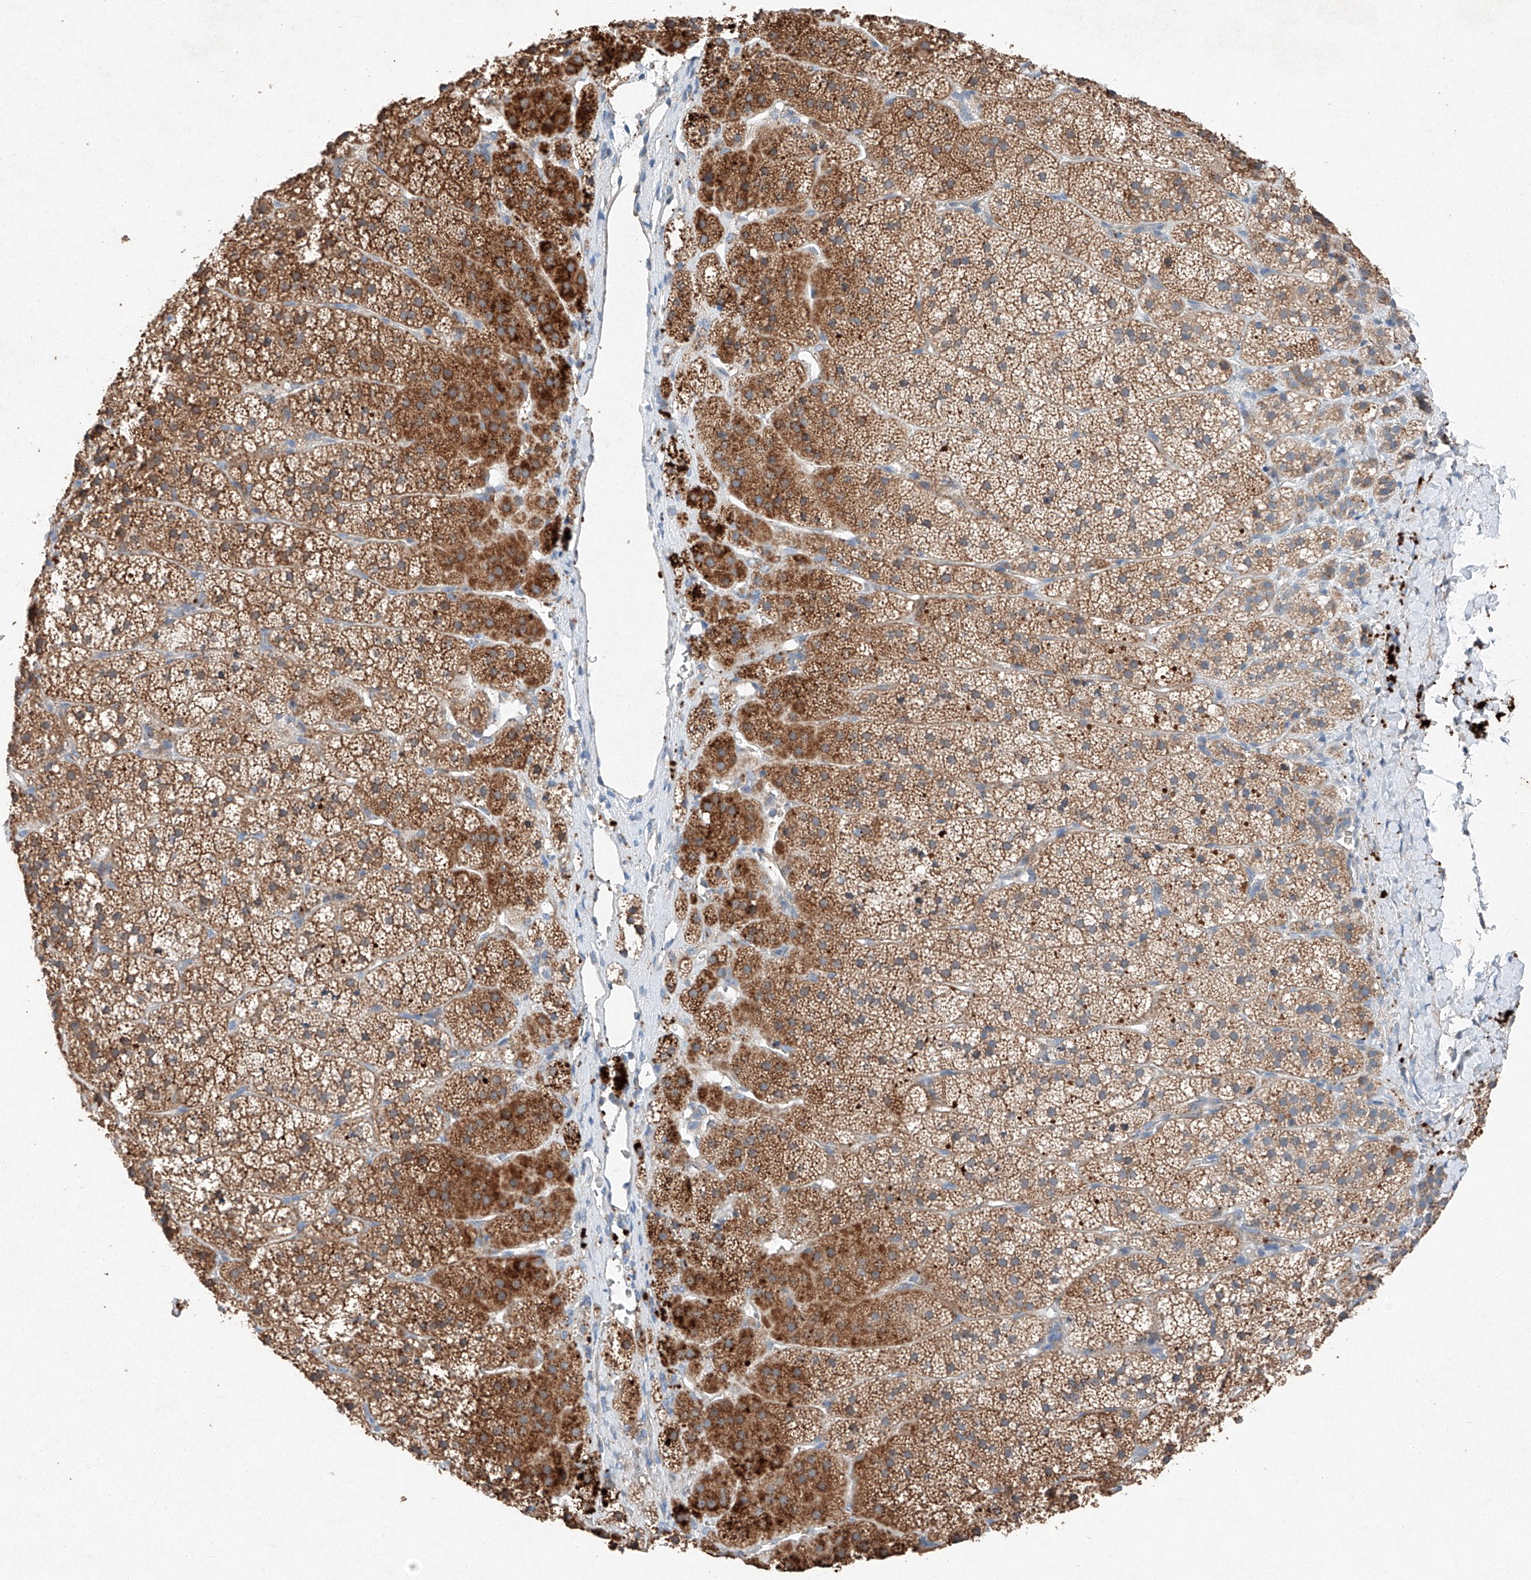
{"staining": {"intensity": "strong", "quantity": "25%-75%", "location": "cytoplasmic/membranous"}, "tissue": "adrenal gland", "cell_type": "Glandular cells", "image_type": "normal", "snomed": [{"axis": "morphology", "description": "Normal tissue, NOS"}, {"axis": "topography", "description": "Adrenal gland"}], "caption": "This is a micrograph of immunohistochemistry staining of normal adrenal gland, which shows strong expression in the cytoplasmic/membranous of glandular cells.", "gene": "RUSC1", "patient": {"sex": "female", "age": 44}}